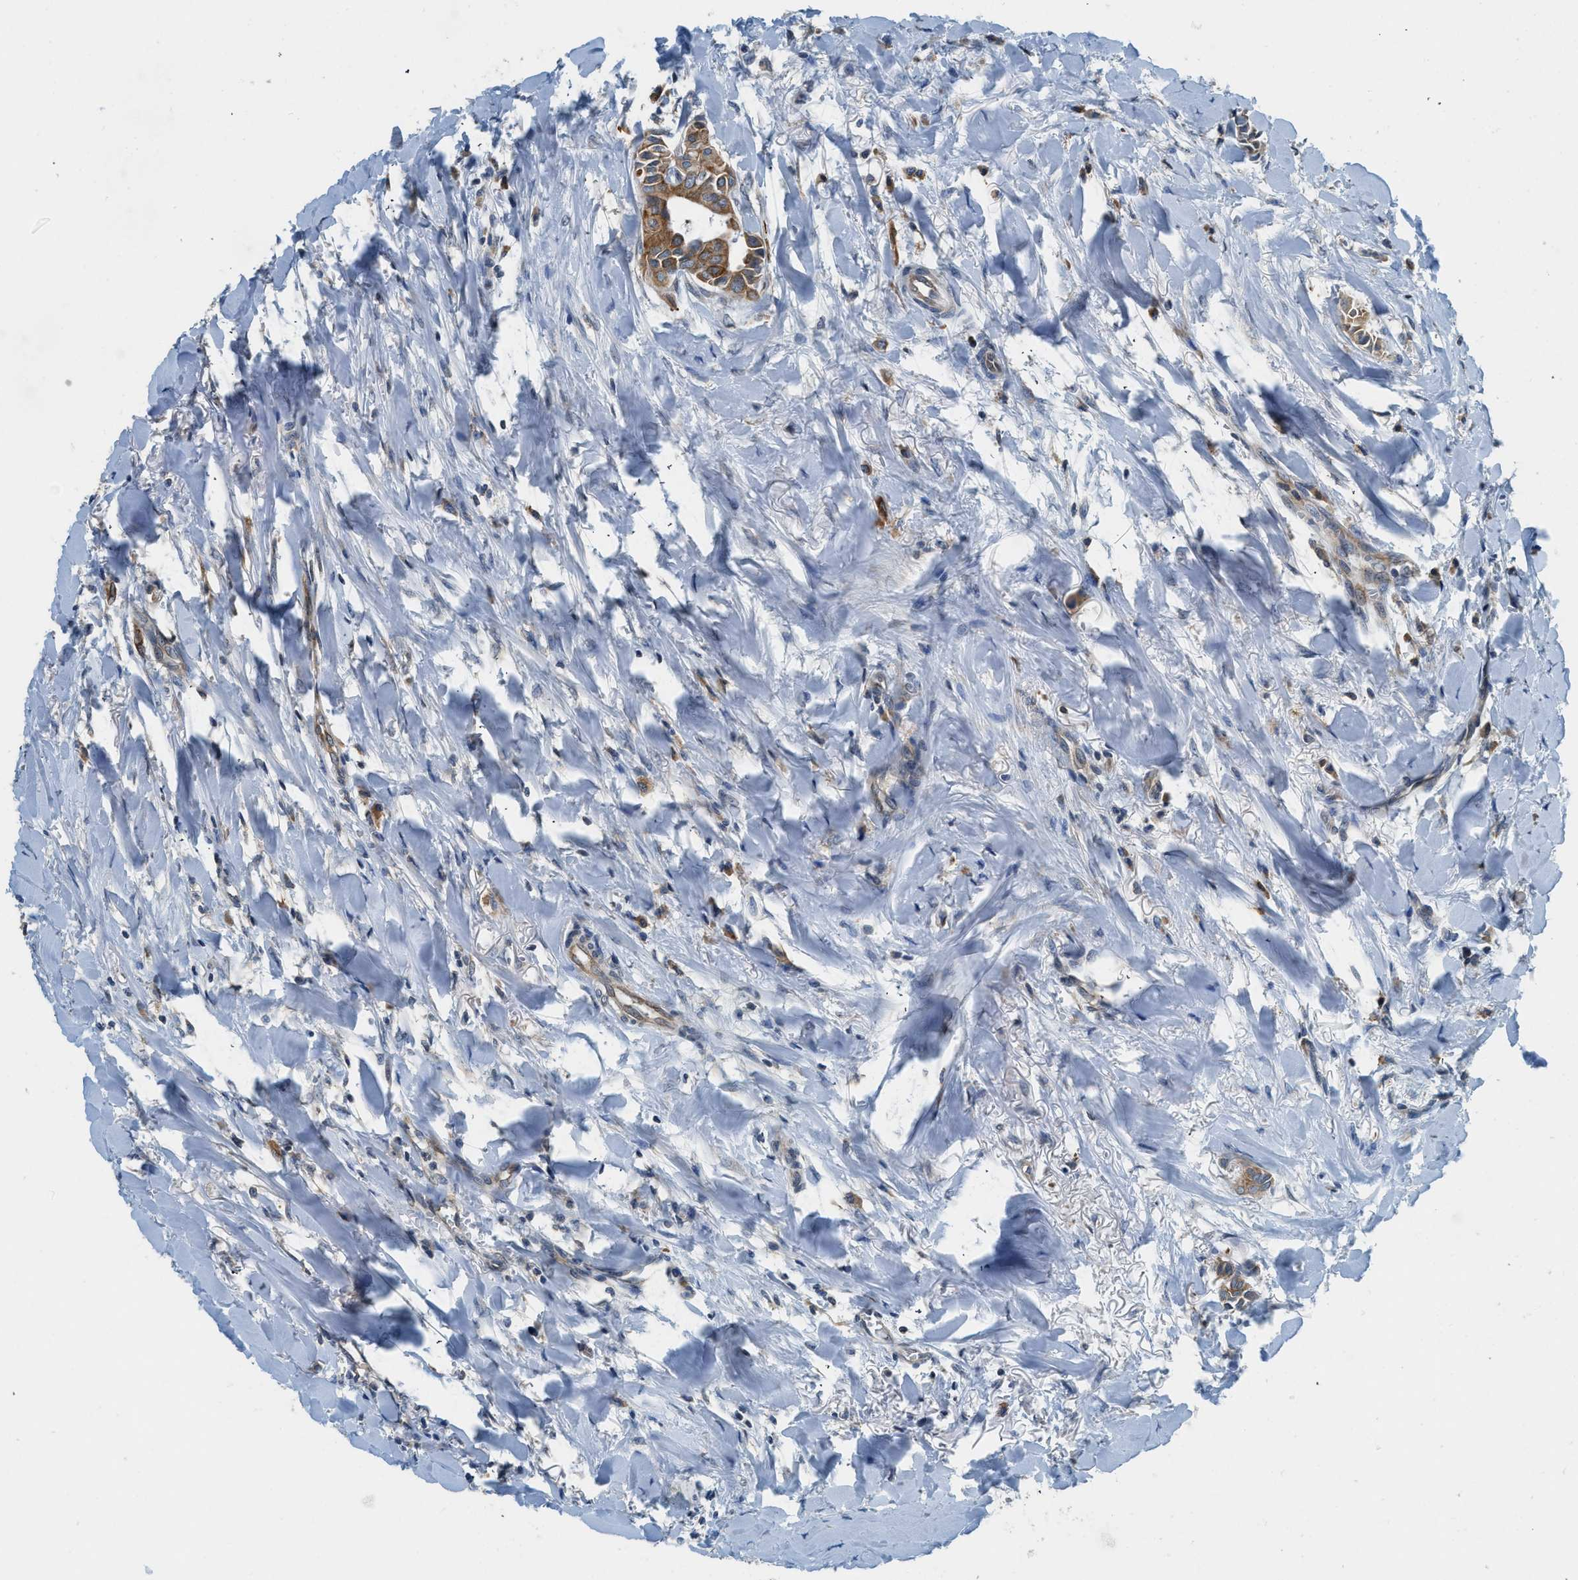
{"staining": {"intensity": "moderate", "quantity": ">75%", "location": "cytoplasmic/membranous"}, "tissue": "head and neck cancer", "cell_type": "Tumor cells", "image_type": "cancer", "snomed": [{"axis": "morphology", "description": "Adenocarcinoma, NOS"}, {"axis": "topography", "description": "Salivary gland"}, {"axis": "topography", "description": "Head-Neck"}], "caption": "Immunohistochemistry (IHC) (DAB) staining of human head and neck adenocarcinoma demonstrates moderate cytoplasmic/membranous protein staining in about >75% of tumor cells.", "gene": "BCAP31", "patient": {"sex": "female", "age": 59}}